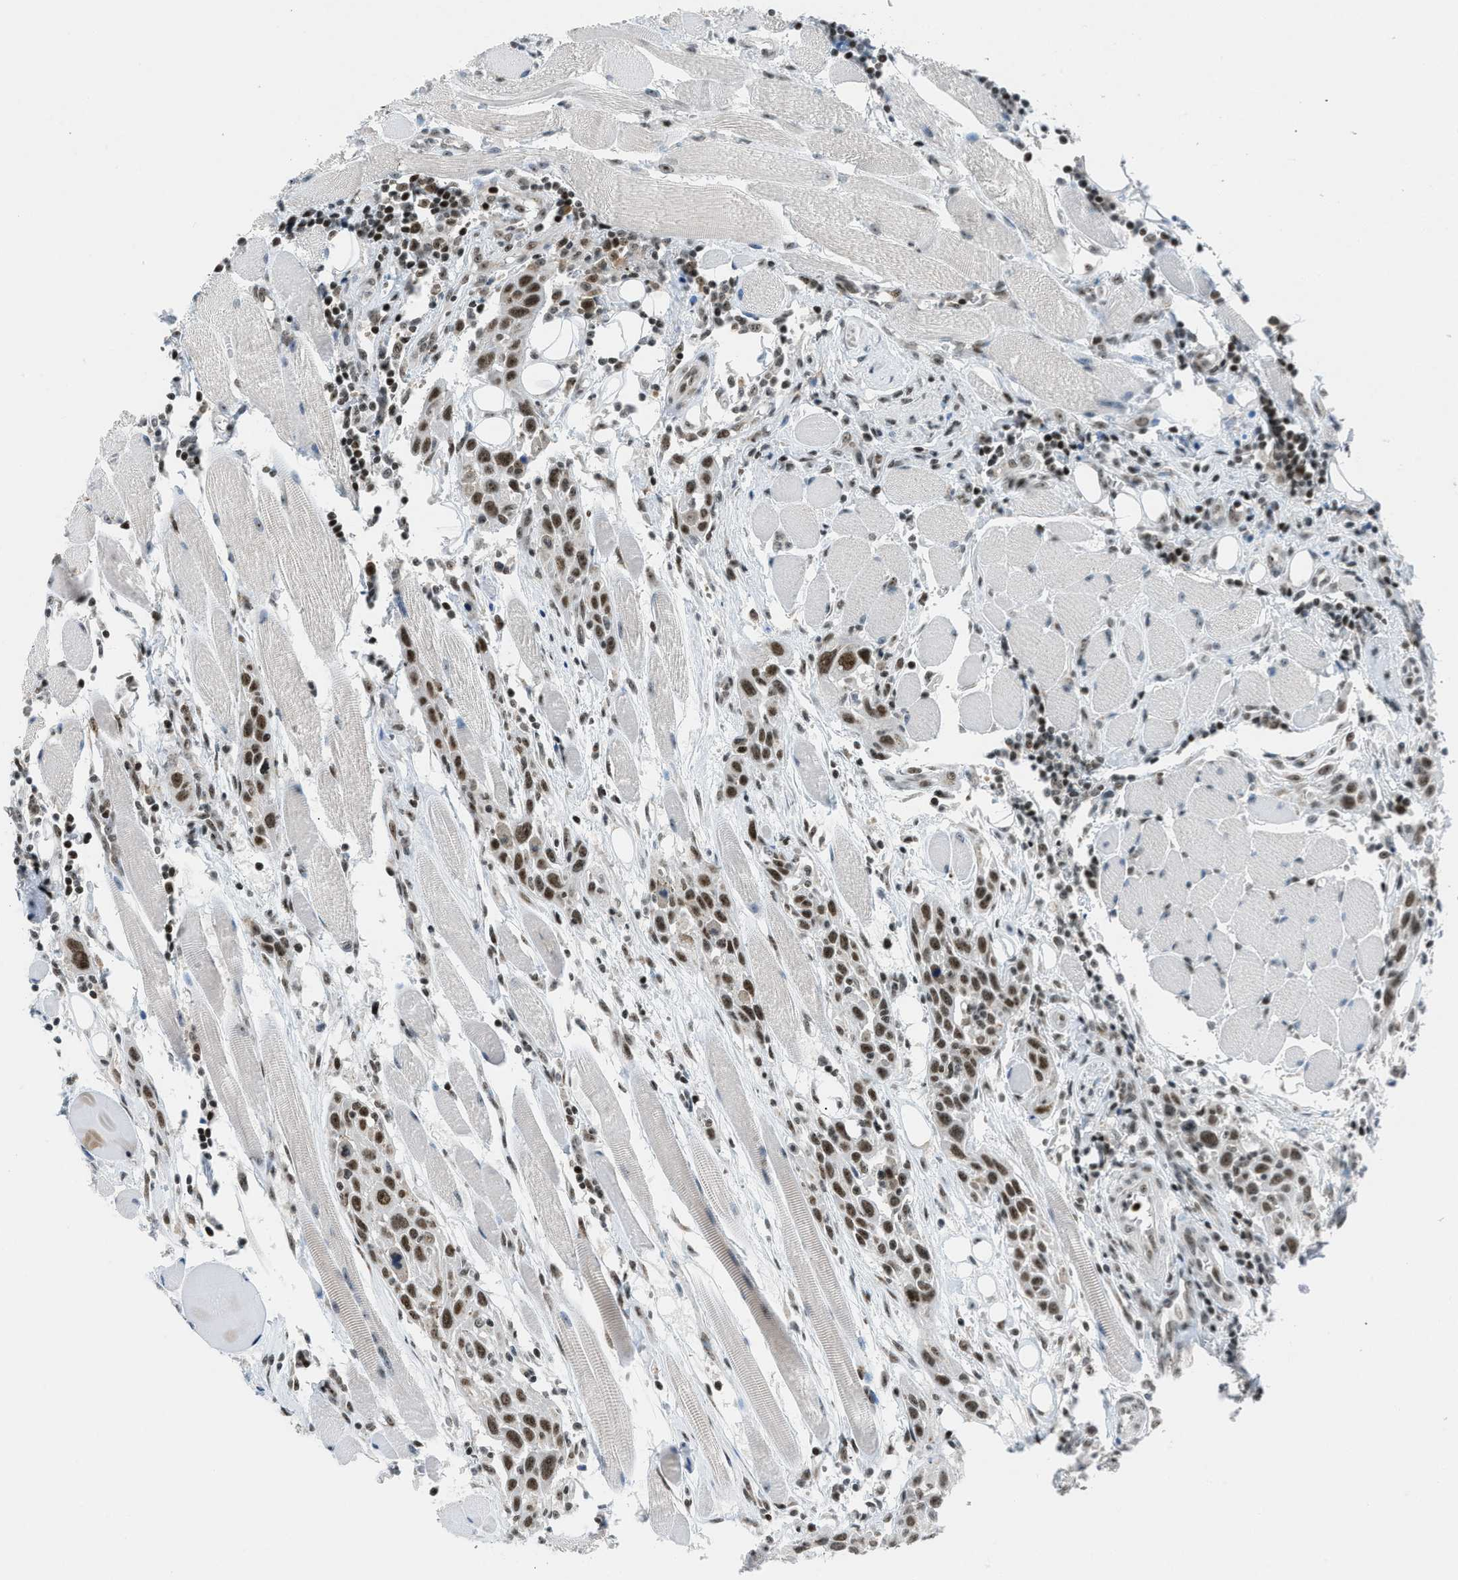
{"staining": {"intensity": "strong", "quantity": ">75%", "location": "nuclear"}, "tissue": "head and neck cancer", "cell_type": "Tumor cells", "image_type": "cancer", "snomed": [{"axis": "morphology", "description": "Squamous cell carcinoma, NOS"}, {"axis": "topography", "description": "Oral tissue"}, {"axis": "topography", "description": "Head-Neck"}], "caption": "High-power microscopy captured an IHC image of squamous cell carcinoma (head and neck), revealing strong nuclear staining in approximately >75% of tumor cells.", "gene": "RAD51B", "patient": {"sex": "female", "age": 50}}